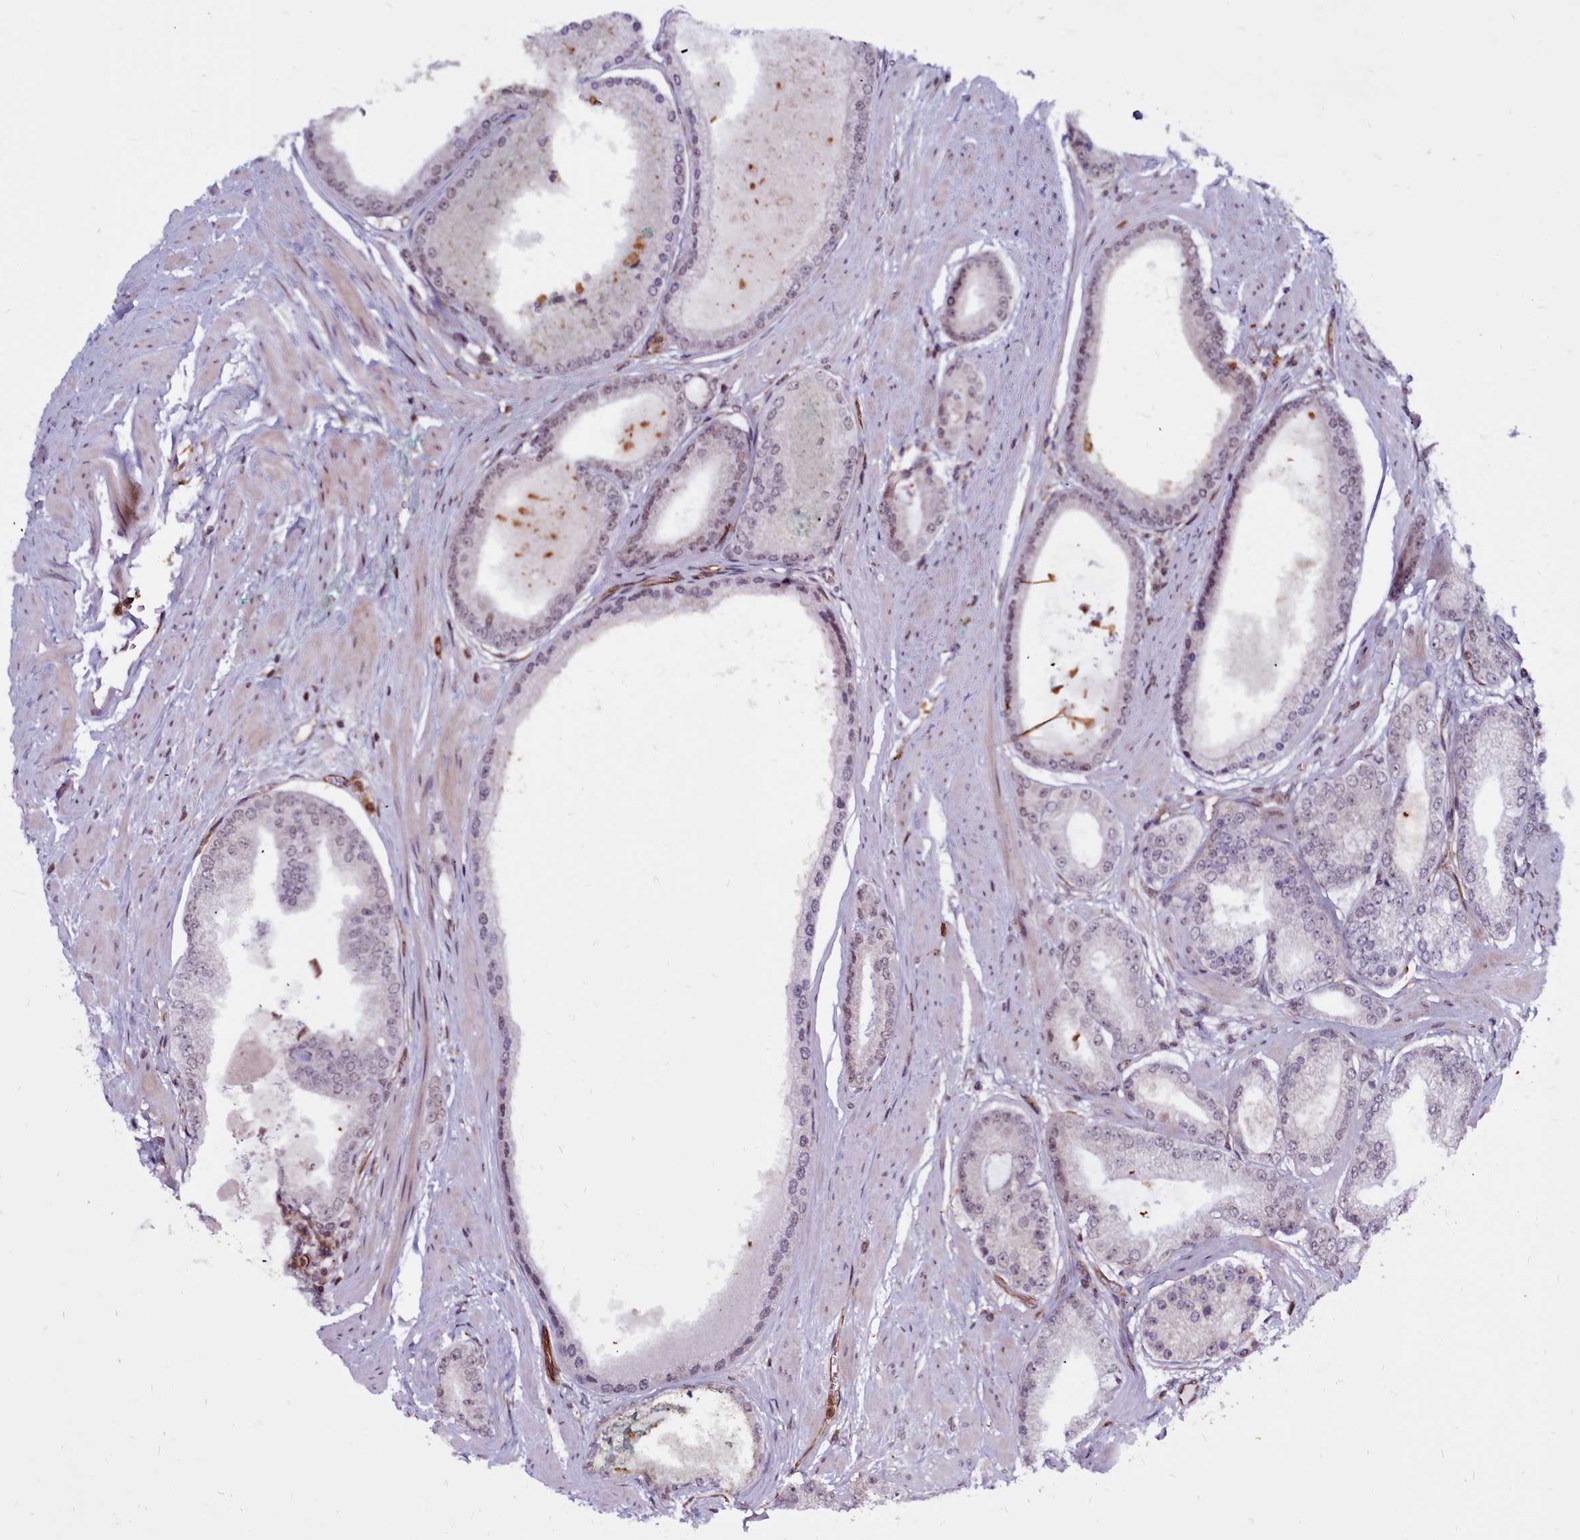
{"staining": {"intensity": "negative", "quantity": "none", "location": "none"}, "tissue": "prostate cancer", "cell_type": "Tumor cells", "image_type": "cancer", "snomed": [{"axis": "morphology", "description": "Adenocarcinoma, High grade"}, {"axis": "topography", "description": "Prostate"}], "caption": "Prostate cancer (high-grade adenocarcinoma) stained for a protein using immunohistochemistry (IHC) displays no staining tumor cells.", "gene": "CLK3", "patient": {"sex": "male", "age": 59}}